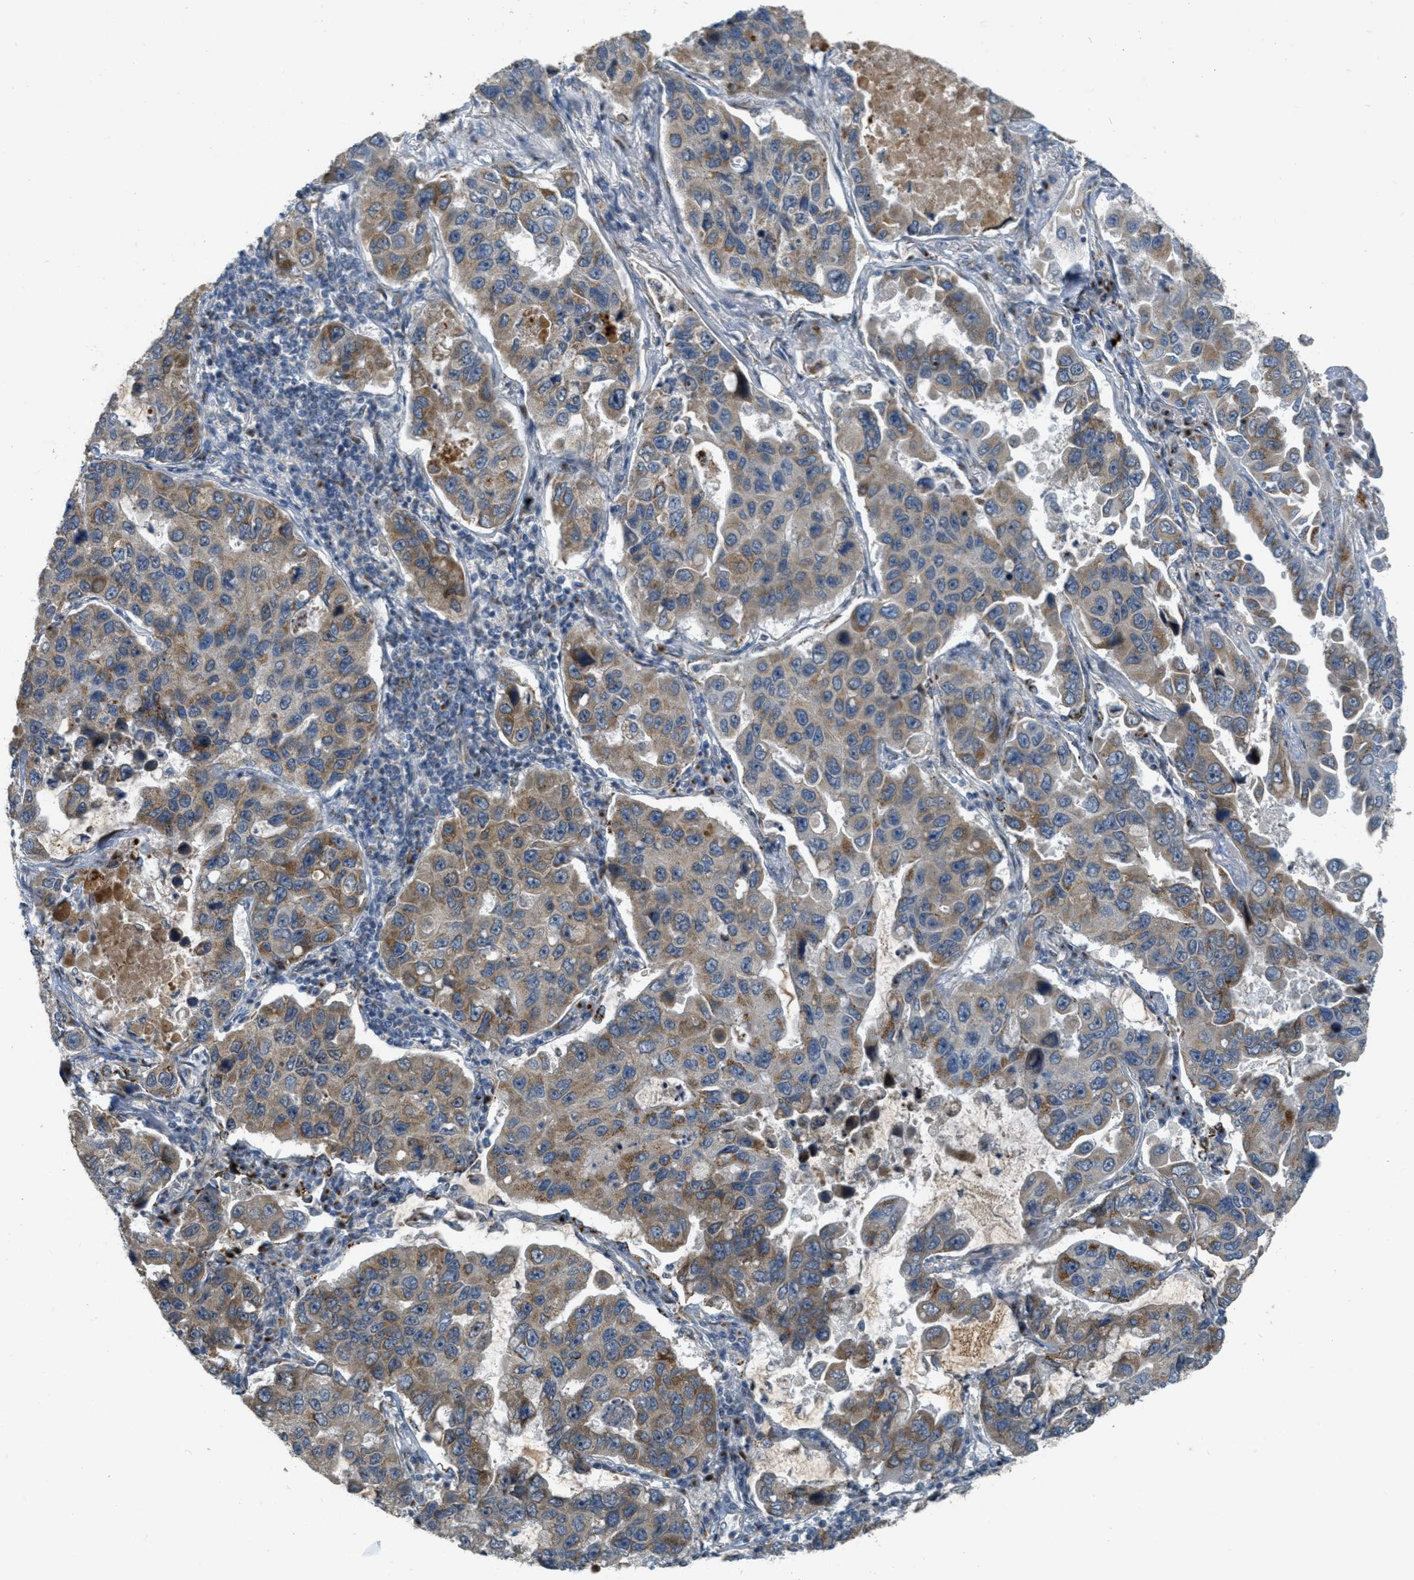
{"staining": {"intensity": "moderate", "quantity": ">75%", "location": "cytoplasmic/membranous"}, "tissue": "lung cancer", "cell_type": "Tumor cells", "image_type": "cancer", "snomed": [{"axis": "morphology", "description": "Adenocarcinoma, NOS"}, {"axis": "topography", "description": "Lung"}], "caption": "Human lung cancer (adenocarcinoma) stained for a protein (brown) exhibits moderate cytoplasmic/membranous positive positivity in approximately >75% of tumor cells.", "gene": "ZFPL1", "patient": {"sex": "male", "age": 64}}